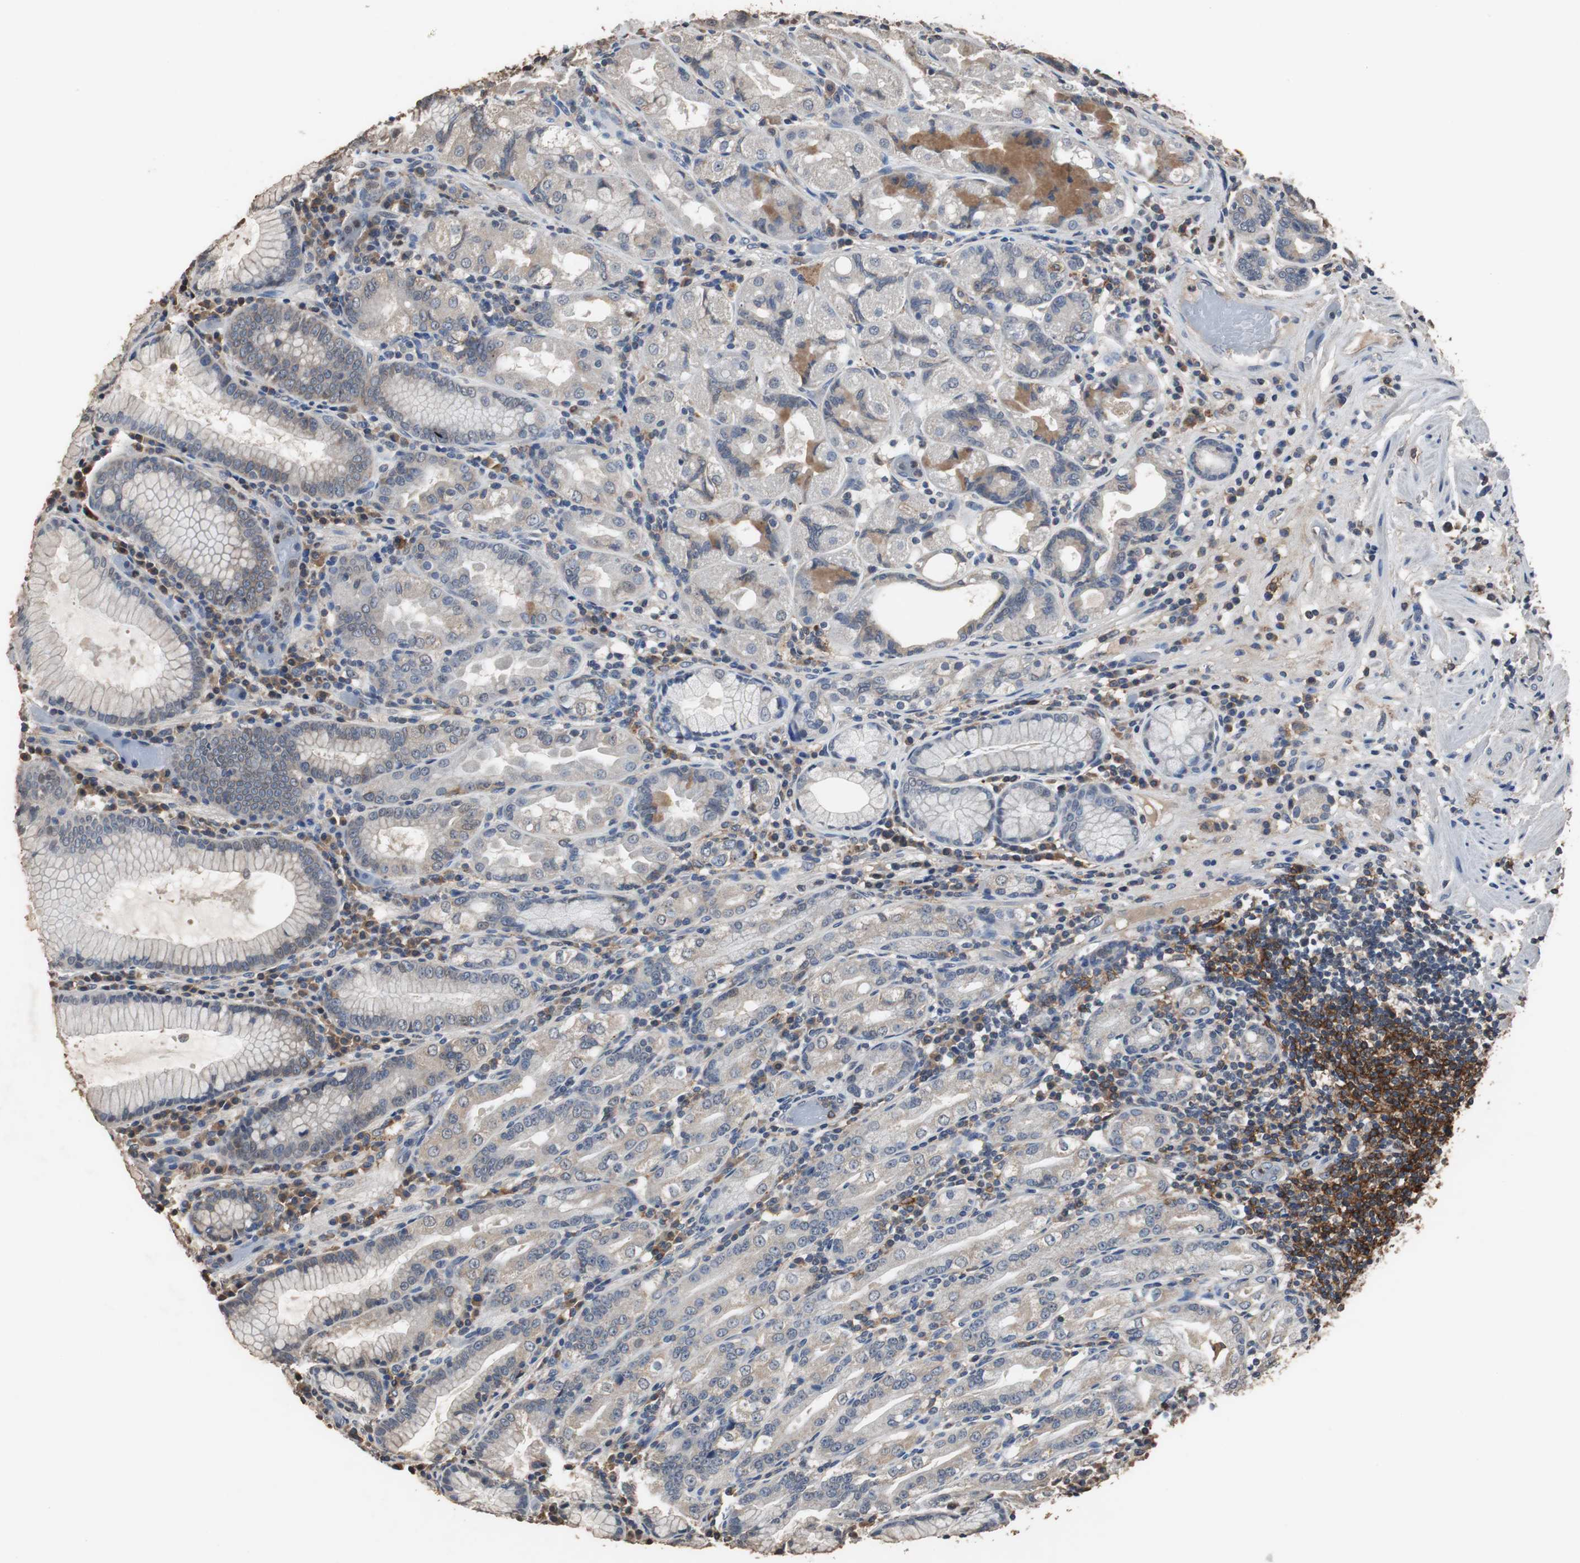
{"staining": {"intensity": "moderate", "quantity": "<25%", "location": "cytoplasmic/membranous"}, "tissue": "stomach", "cell_type": "Glandular cells", "image_type": "normal", "snomed": [{"axis": "morphology", "description": "Normal tissue, NOS"}, {"axis": "topography", "description": "Stomach, lower"}], "caption": "Immunohistochemical staining of unremarkable human stomach exhibits moderate cytoplasmic/membranous protein staining in approximately <25% of glandular cells. (brown staining indicates protein expression, while blue staining denotes nuclei).", "gene": "SCIMP", "patient": {"sex": "female", "age": 76}}